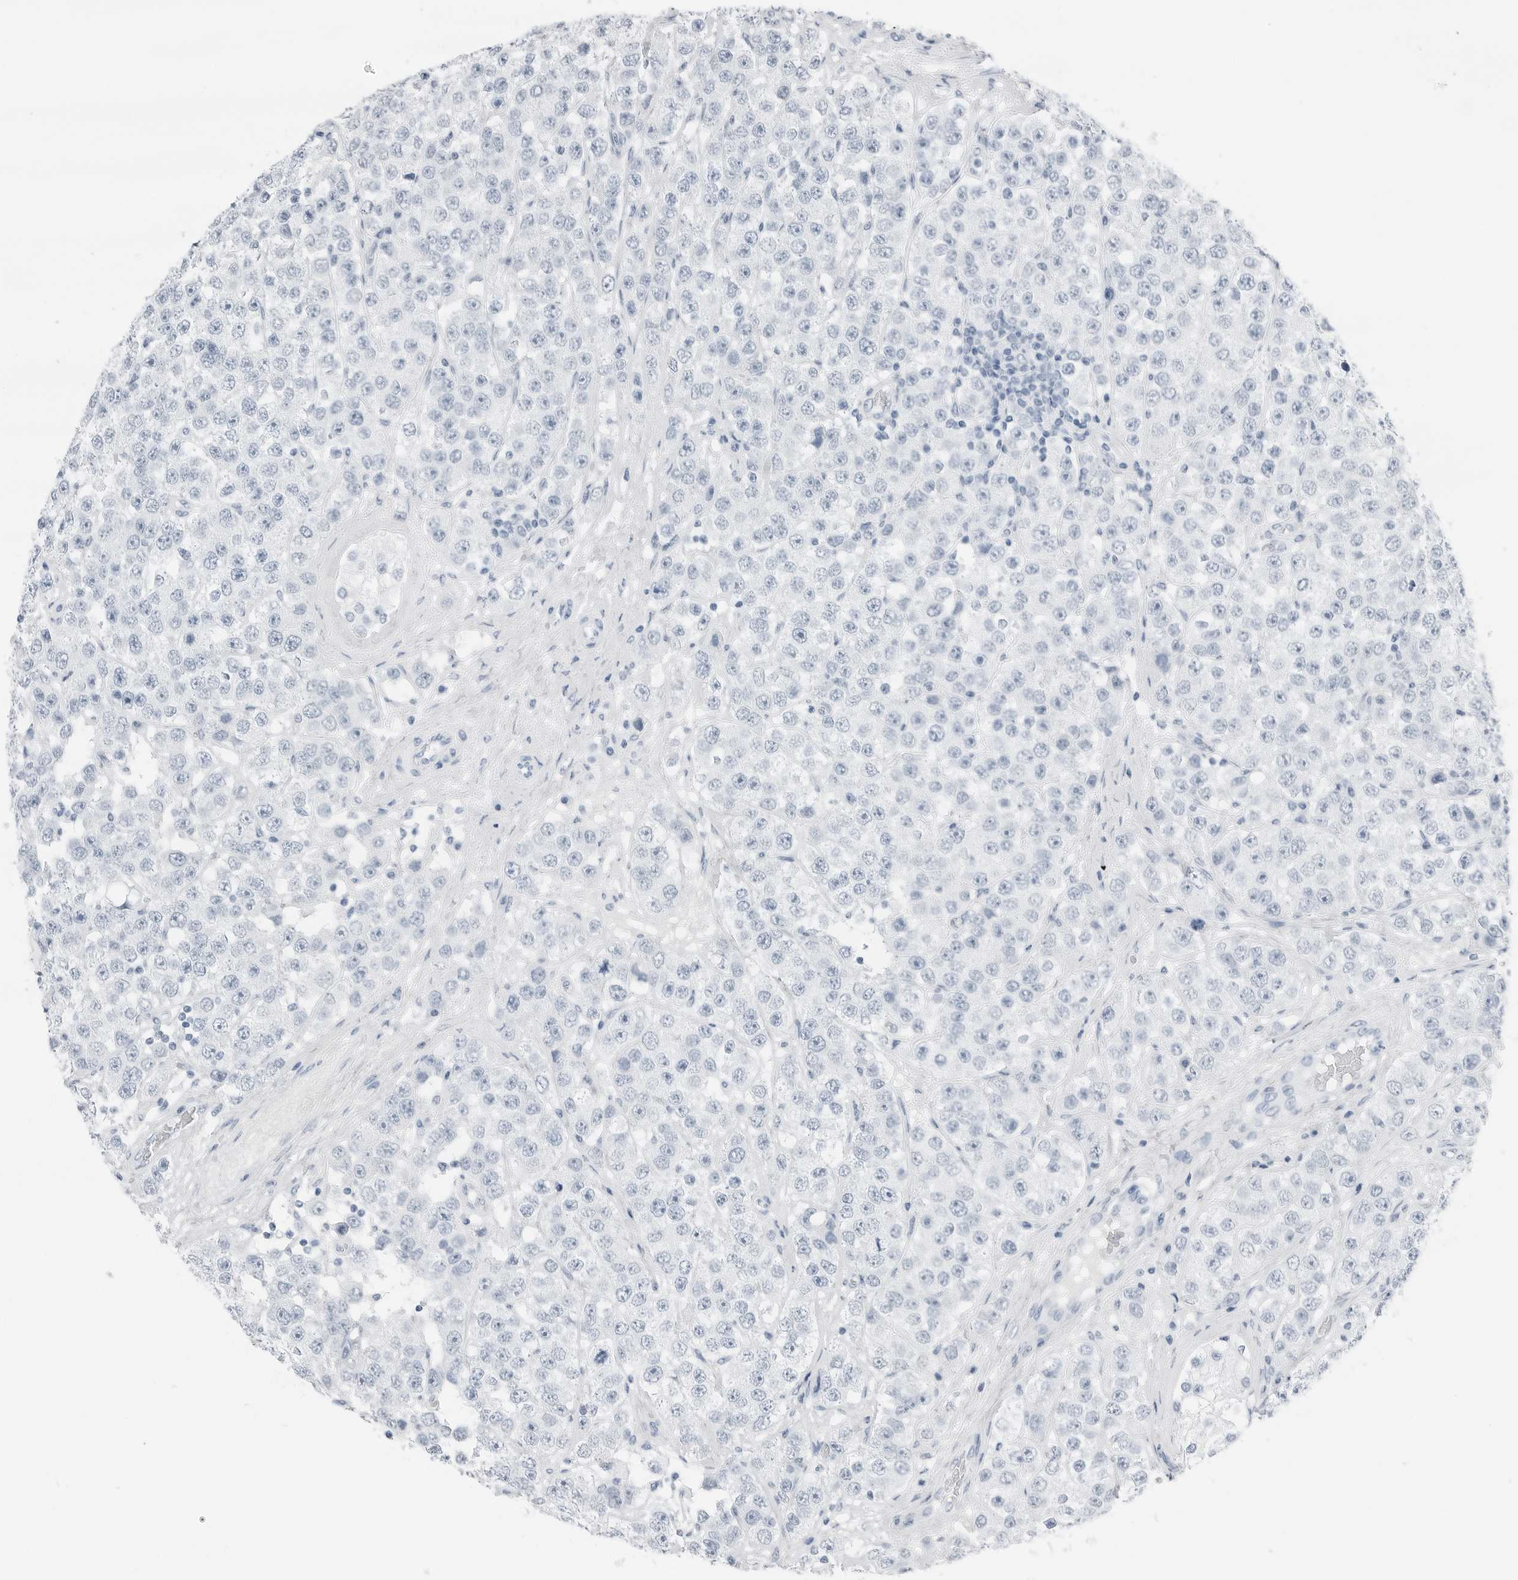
{"staining": {"intensity": "negative", "quantity": "none", "location": "none"}, "tissue": "testis cancer", "cell_type": "Tumor cells", "image_type": "cancer", "snomed": [{"axis": "morphology", "description": "Seminoma, NOS"}, {"axis": "topography", "description": "Testis"}], "caption": "This is an immunohistochemistry image of human seminoma (testis). There is no expression in tumor cells.", "gene": "SLPI", "patient": {"sex": "male", "age": 28}}